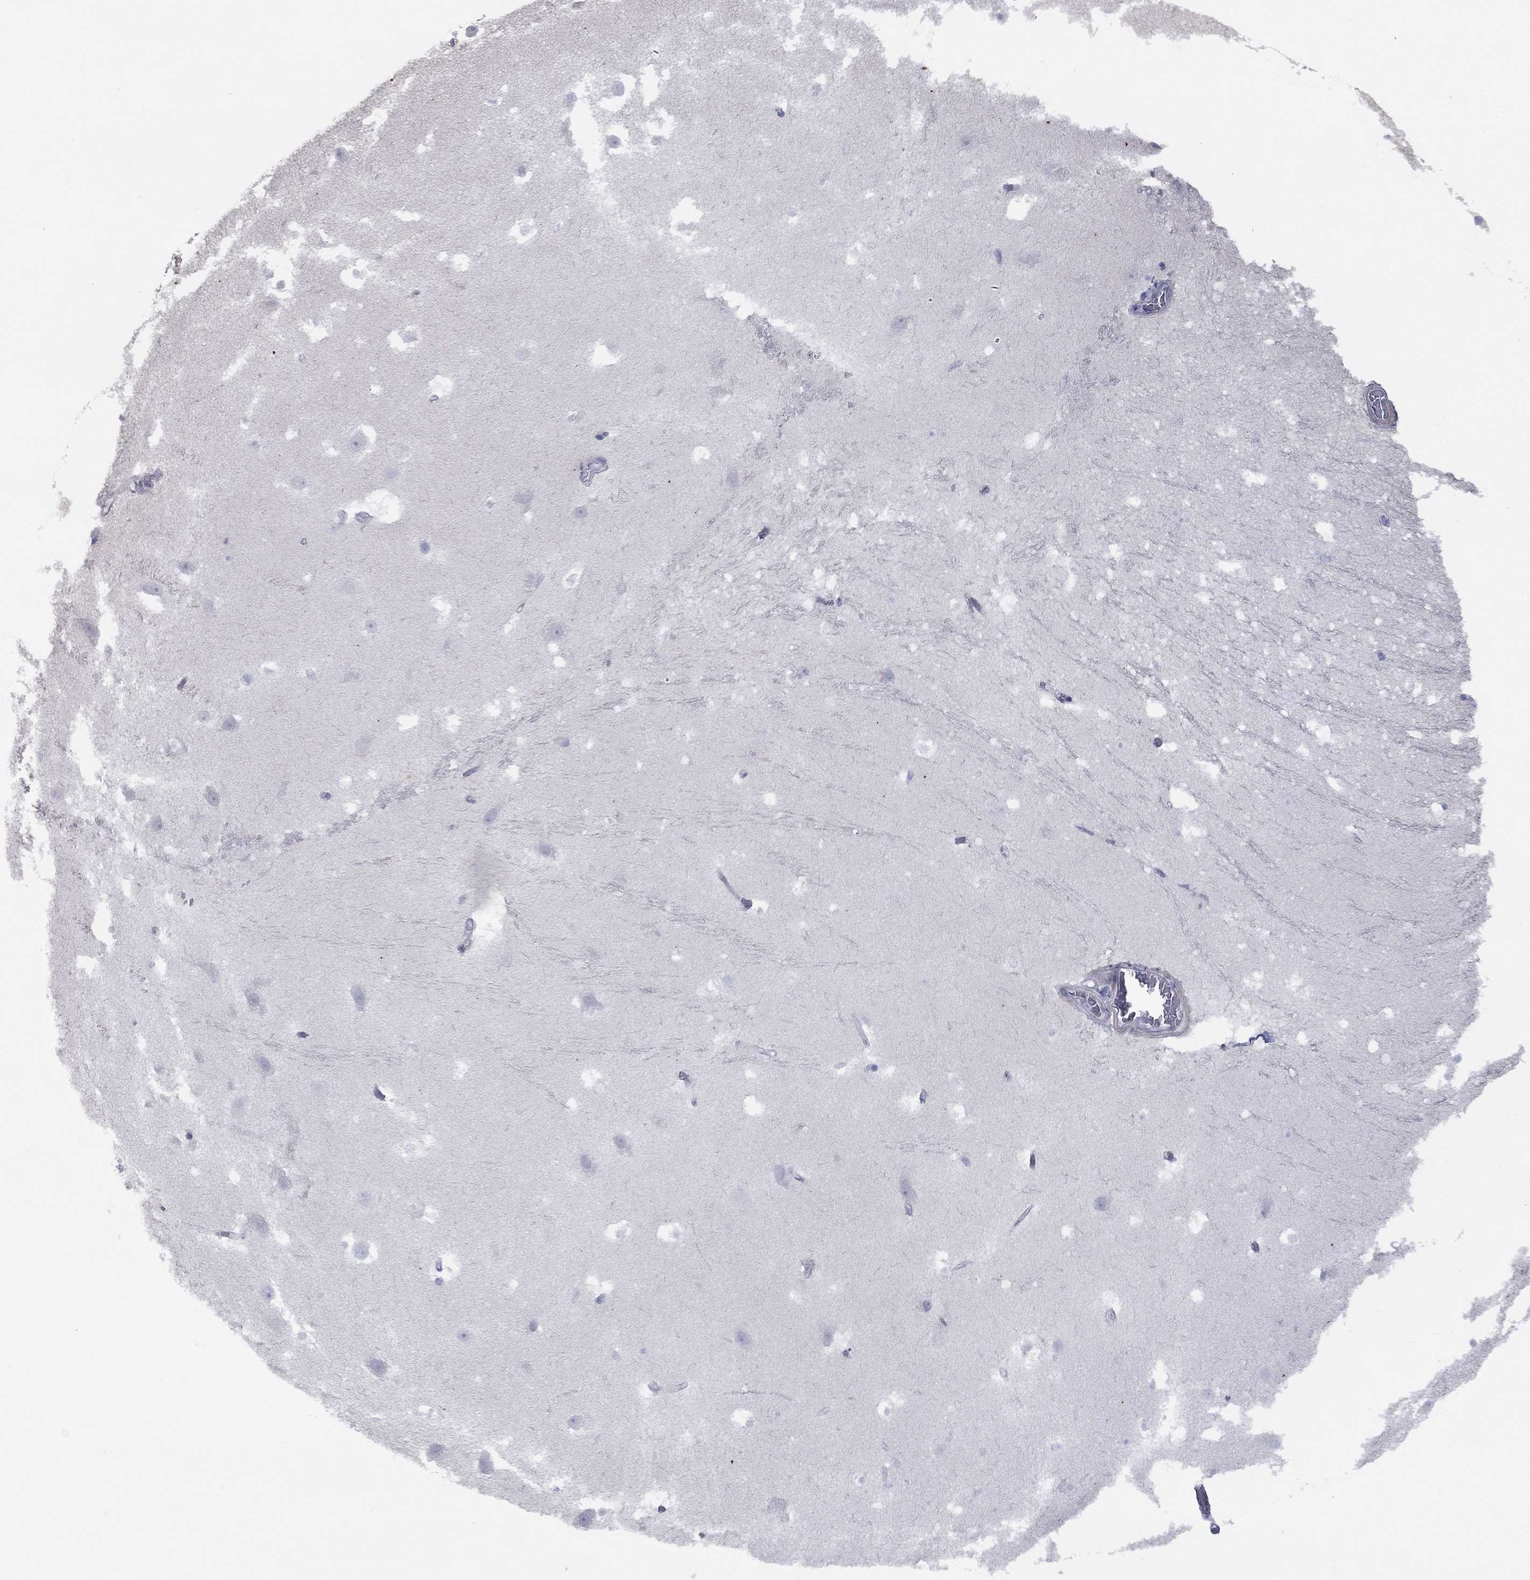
{"staining": {"intensity": "negative", "quantity": "none", "location": "none"}, "tissue": "hippocampus", "cell_type": "Glial cells", "image_type": "normal", "snomed": [{"axis": "morphology", "description": "Normal tissue, NOS"}, {"axis": "topography", "description": "Hippocampus"}], "caption": "Immunohistochemical staining of normal human hippocampus demonstrates no significant expression in glial cells.", "gene": "ACTL7B", "patient": {"sex": "male", "age": 26}}